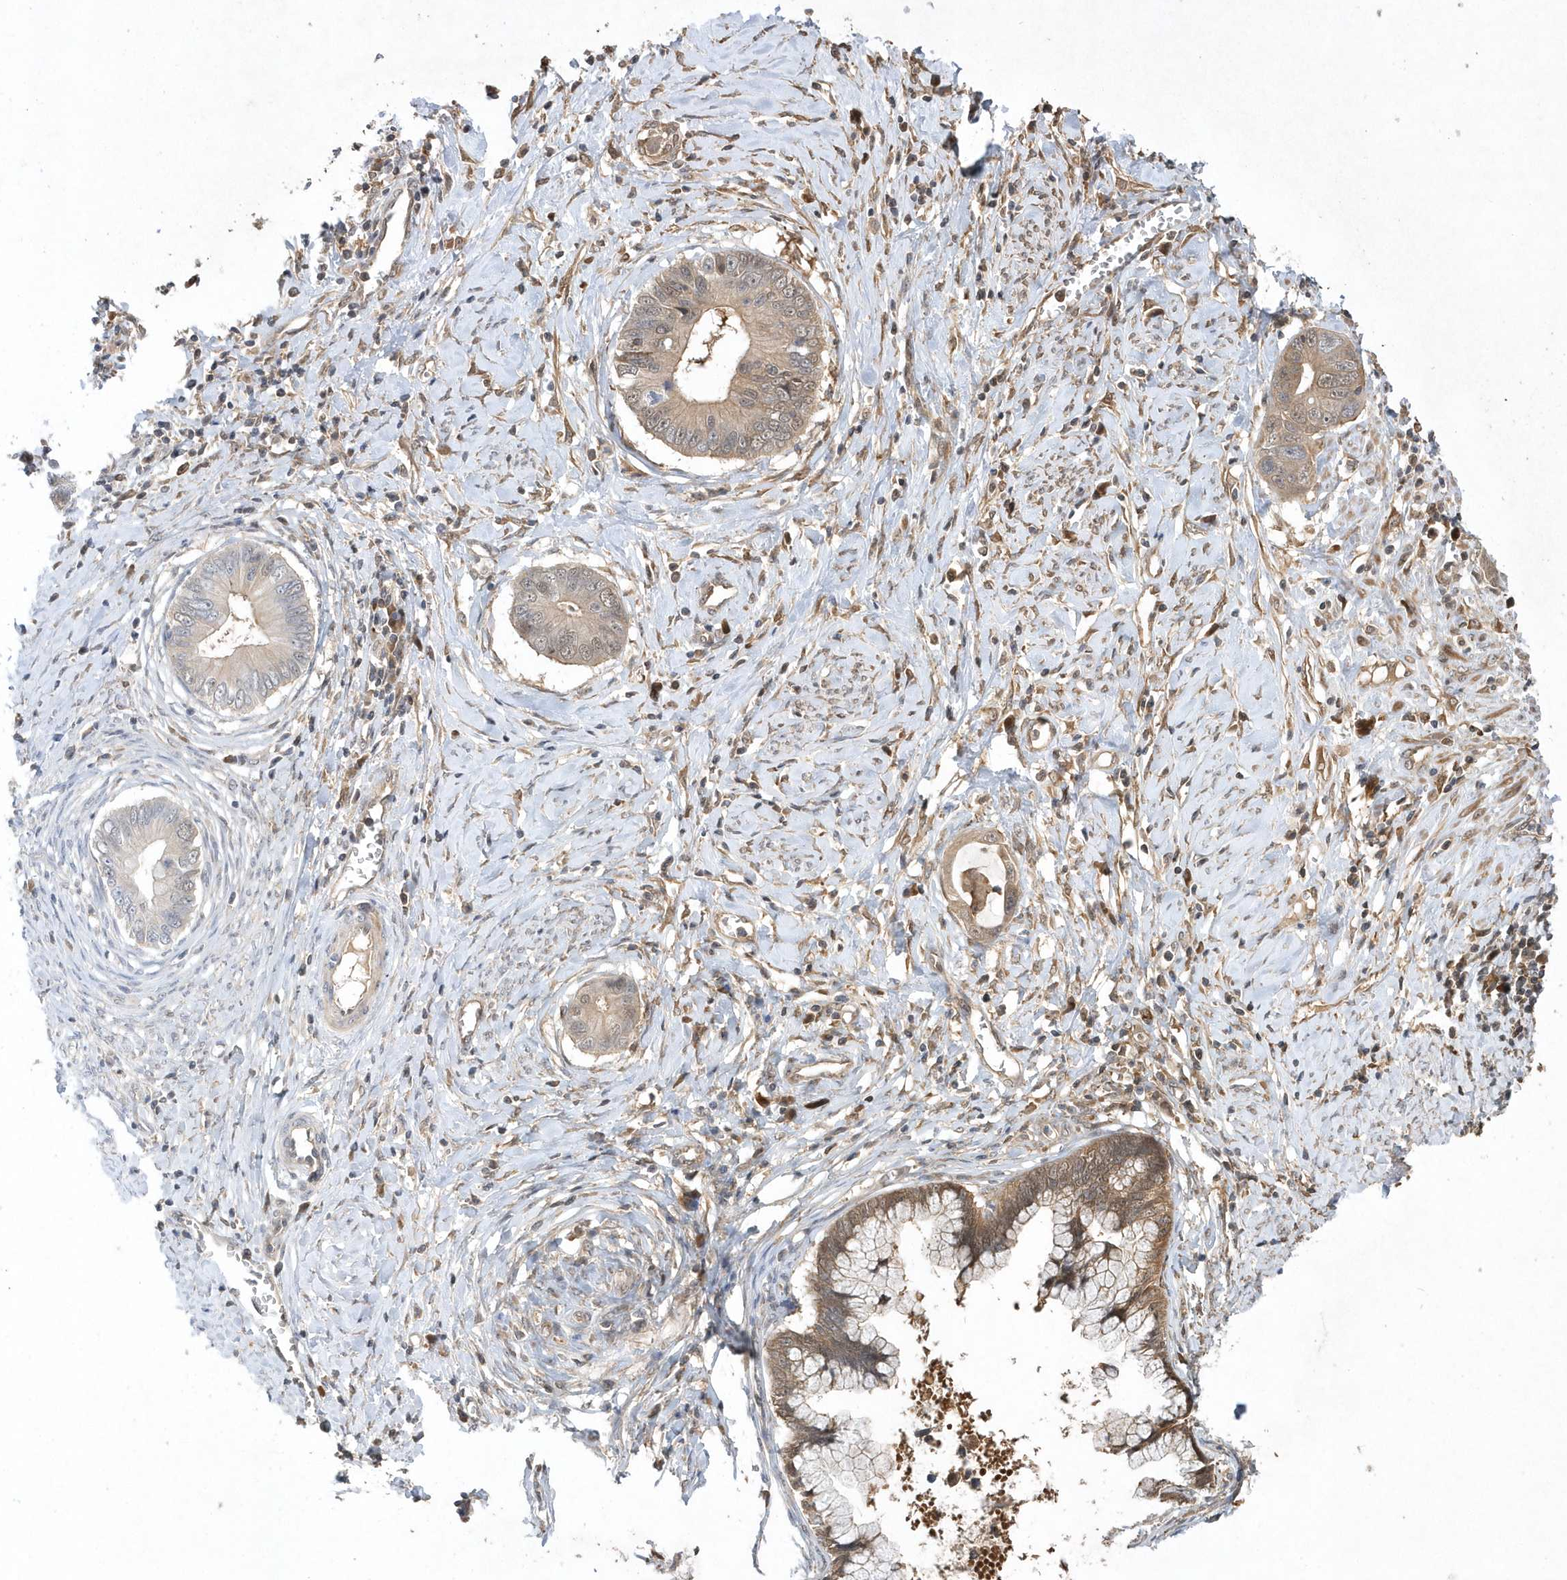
{"staining": {"intensity": "moderate", "quantity": ">75%", "location": "cytoplasmic/membranous,nuclear"}, "tissue": "cervical cancer", "cell_type": "Tumor cells", "image_type": "cancer", "snomed": [{"axis": "morphology", "description": "Adenocarcinoma, NOS"}, {"axis": "topography", "description": "Cervix"}], "caption": "Immunohistochemistry (IHC) (DAB) staining of human adenocarcinoma (cervical) displays moderate cytoplasmic/membranous and nuclear protein positivity in approximately >75% of tumor cells.", "gene": "GFM2", "patient": {"sex": "female", "age": 44}}